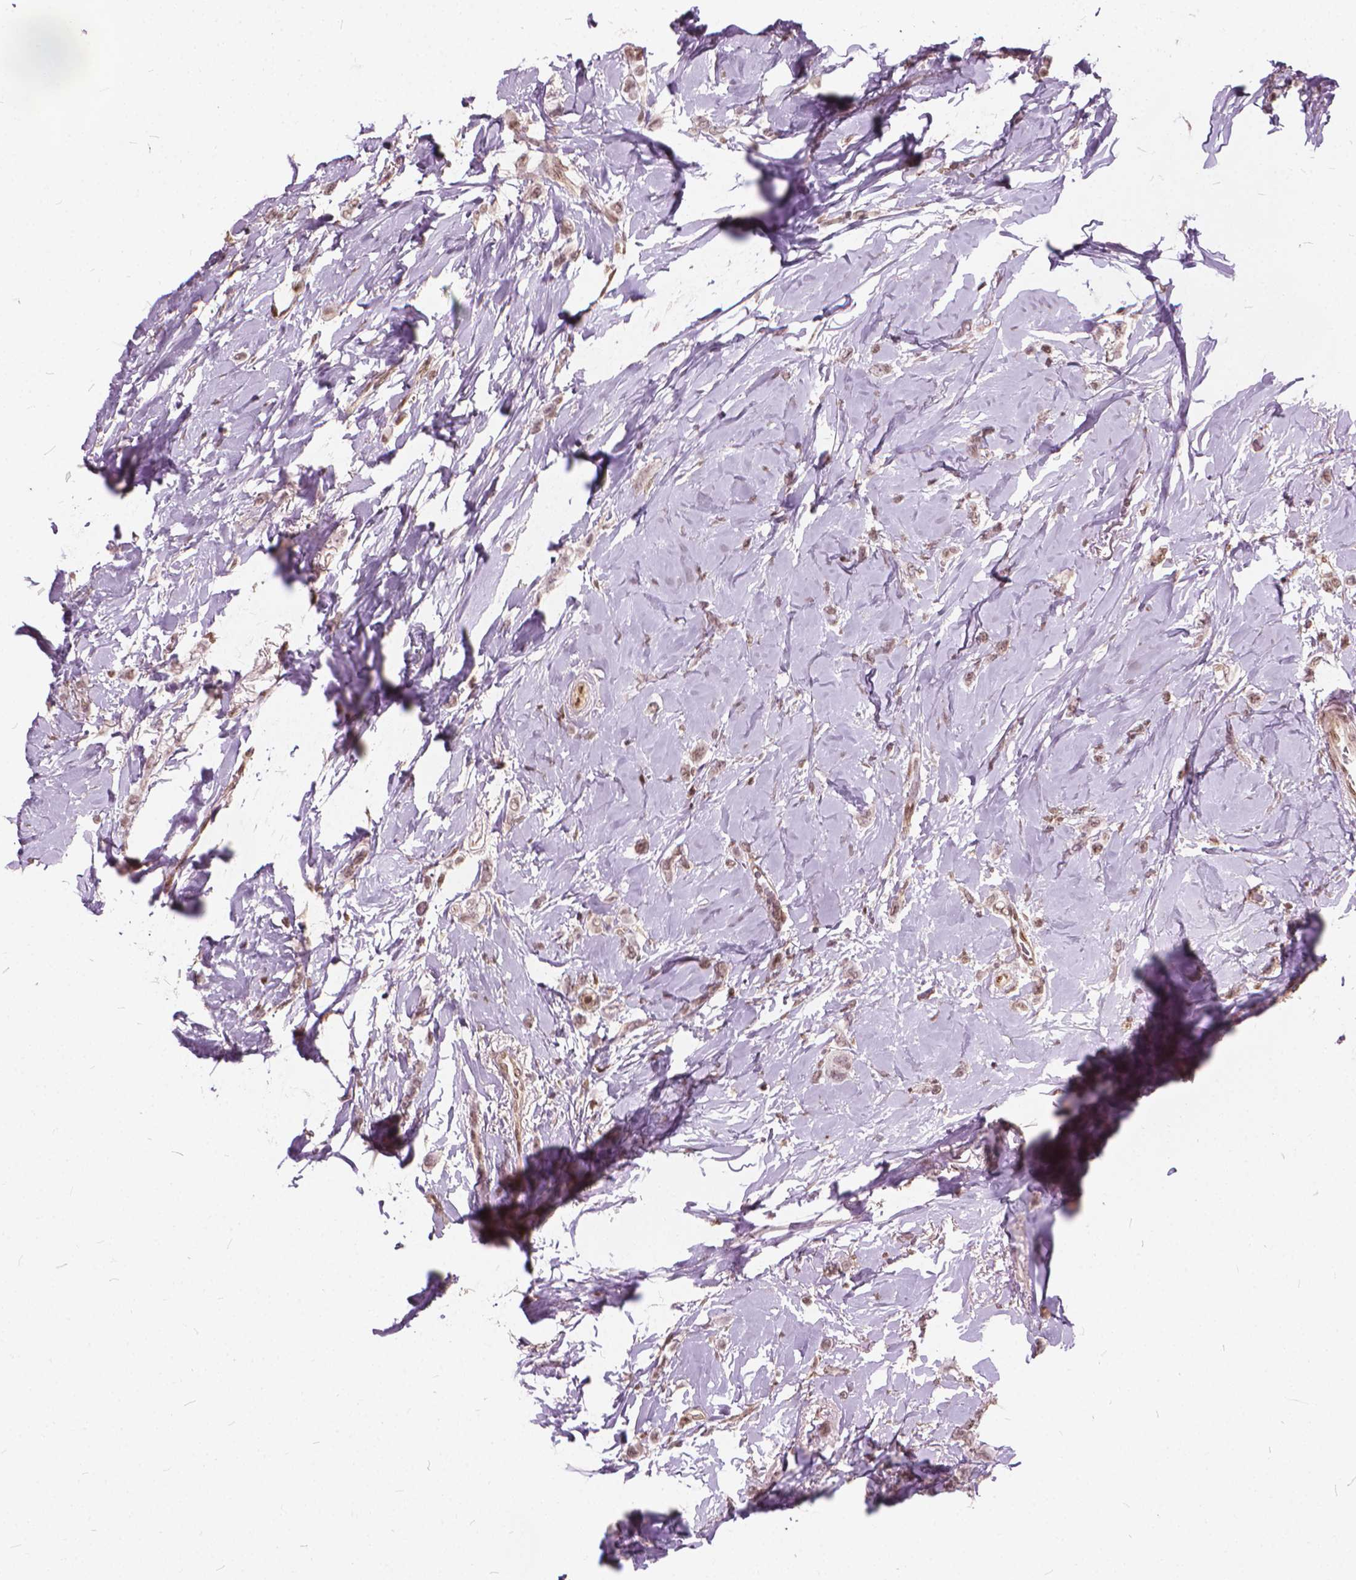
{"staining": {"intensity": "weak", "quantity": ">75%", "location": "nuclear"}, "tissue": "breast cancer", "cell_type": "Tumor cells", "image_type": "cancer", "snomed": [{"axis": "morphology", "description": "Lobular carcinoma"}, {"axis": "topography", "description": "Breast"}], "caption": "Weak nuclear protein expression is appreciated in approximately >75% of tumor cells in lobular carcinoma (breast).", "gene": "STAT5B", "patient": {"sex": "female", "age": 66}}